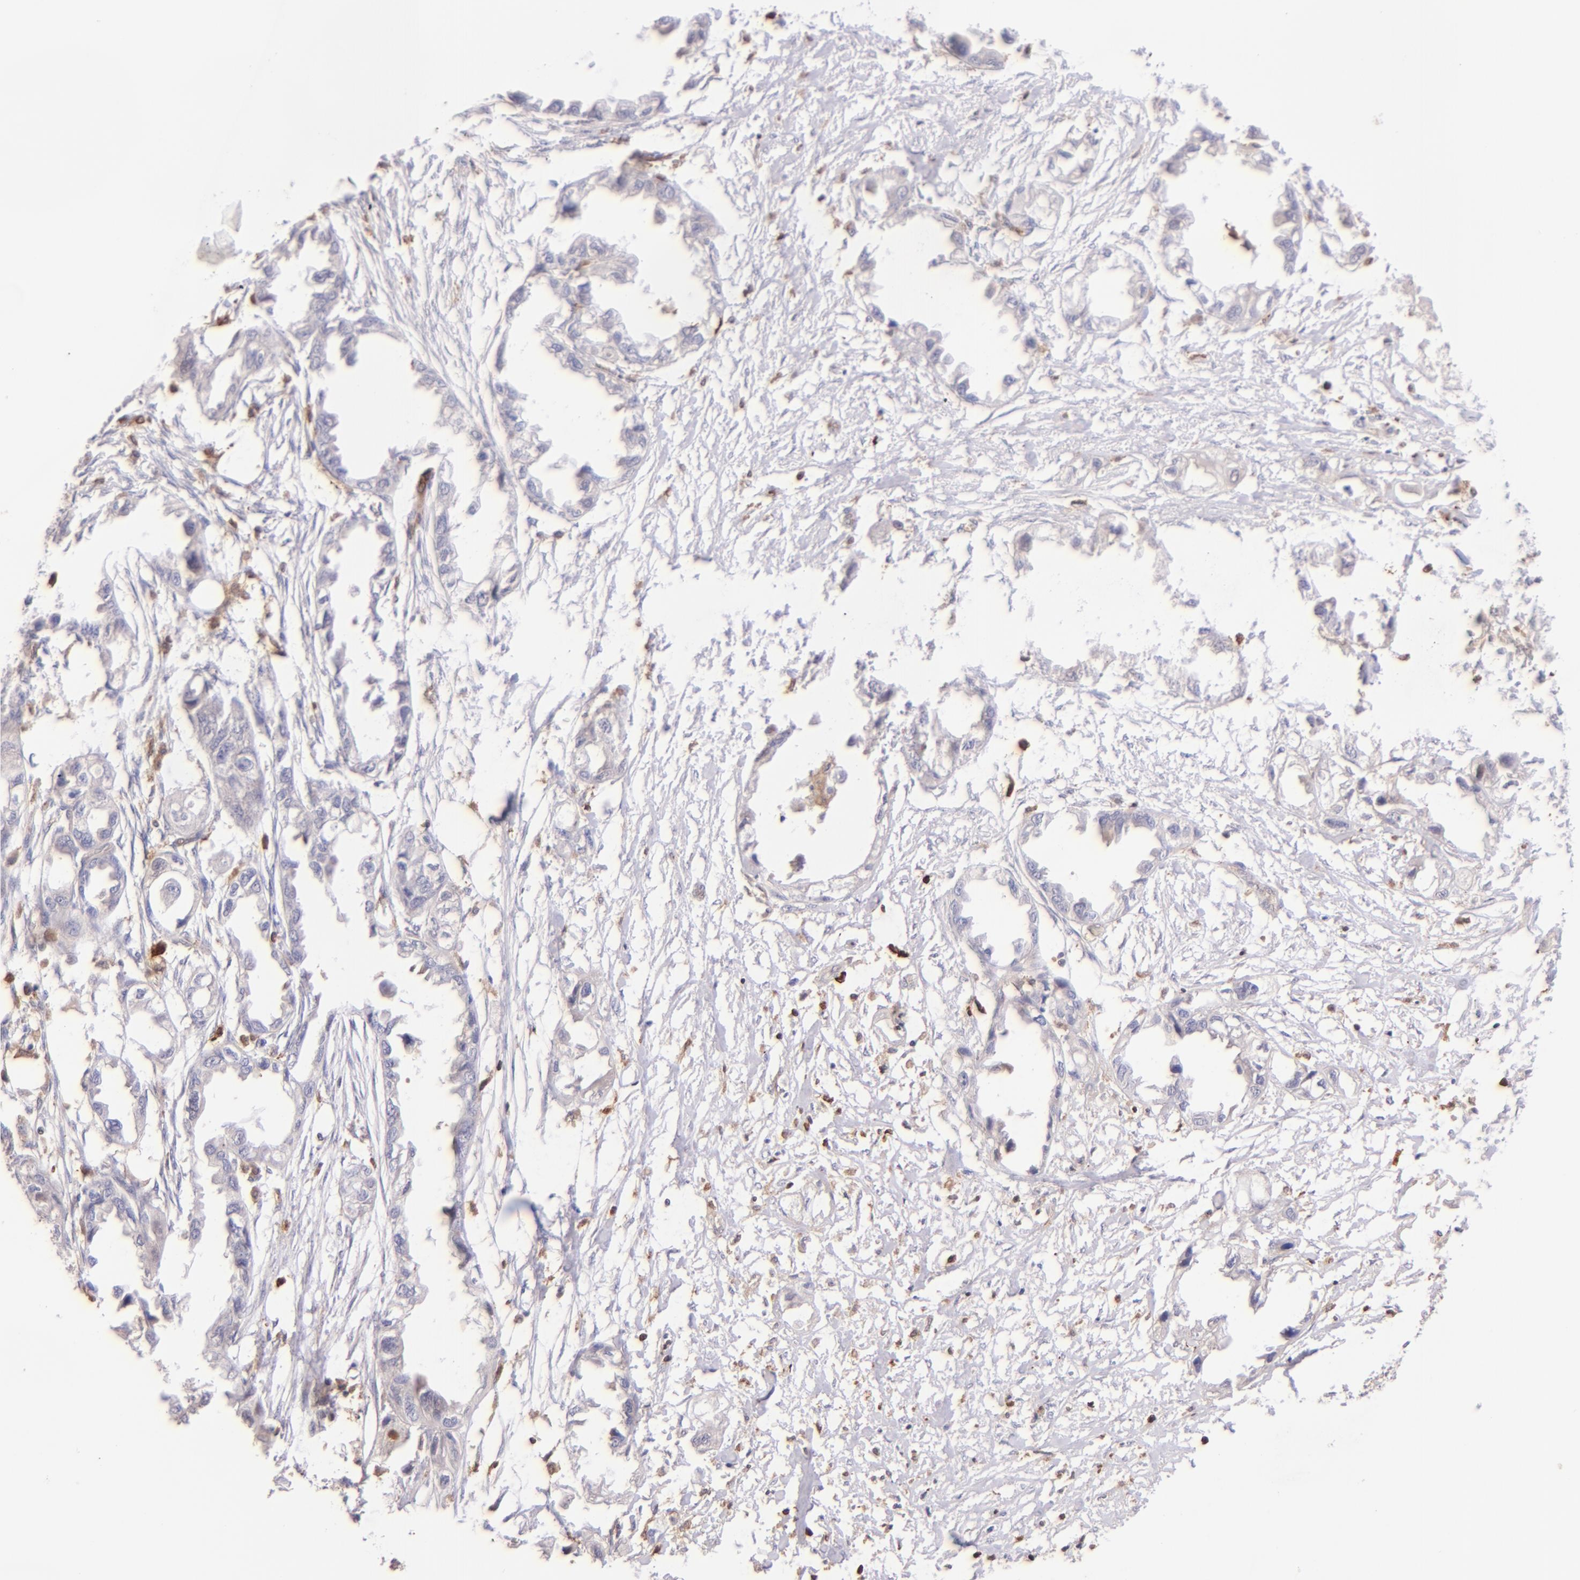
{"staining": {"intensity": "negative", "quantity": "none", "location": "none"}, "tissue": "endometrial cancer", "cell_type": "Tumor cells", "image_type": "cancer", "snomed": [{"axis": "morphology", "description": "Adenocarcinoma, NOS"}, {"axis": "topography", "description": "Endometrium"}], "caption": "IHC histopathology image of neoplastic tissue: human endometrial cancer stained with DAB demonstrates no significant protein staining in tumor cells. (Stains: DAB (3,3'-diaminobenzidine) immunohistochemistry (IHC) with hematoxylin counter stain, Microscopy: brightfield microscopy at high magnification).", "gene": "BTK", "patient": {"sex": "female", "age": 67}}